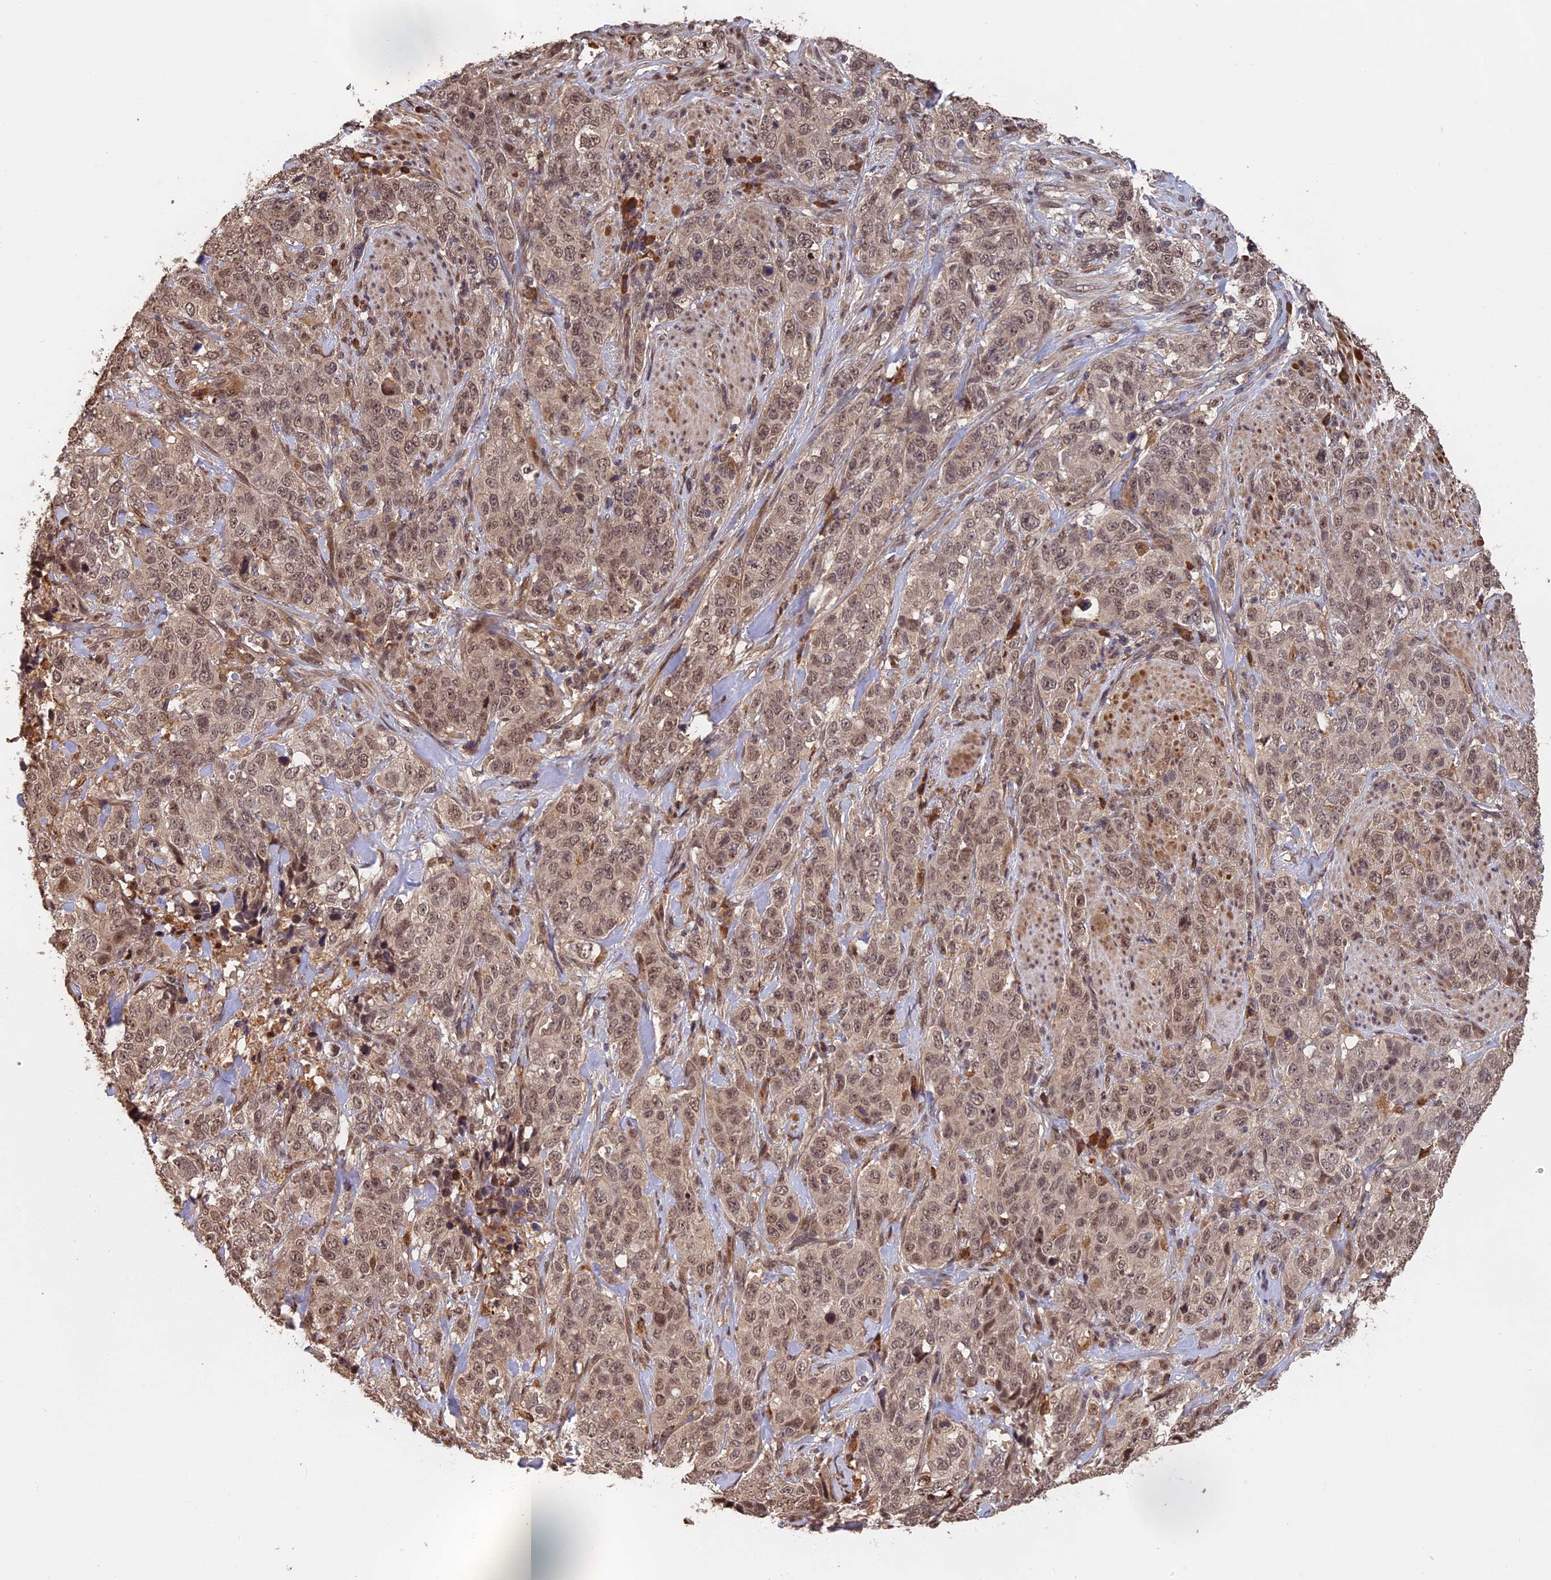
{"staining": {"intensity": "moderate", "quantity": ">75%", "location": "nuclear"}, "tissue": "stomach cancer", "cell_type": "Tumor cells", "image_type": "cancer", "snomed": [{"axis": "morphology", "description": "Adenocarcinoma, NOS"}, {"axis": "topography", "description": "Stomach"}], "caption": "The immunohistochemical stain shows moderate nuclear expression in tumor cells of stomach adenocarcinoma tissue.", "gene": "OSBPL1A", "patient": {"sex": "male", "age": 48}}